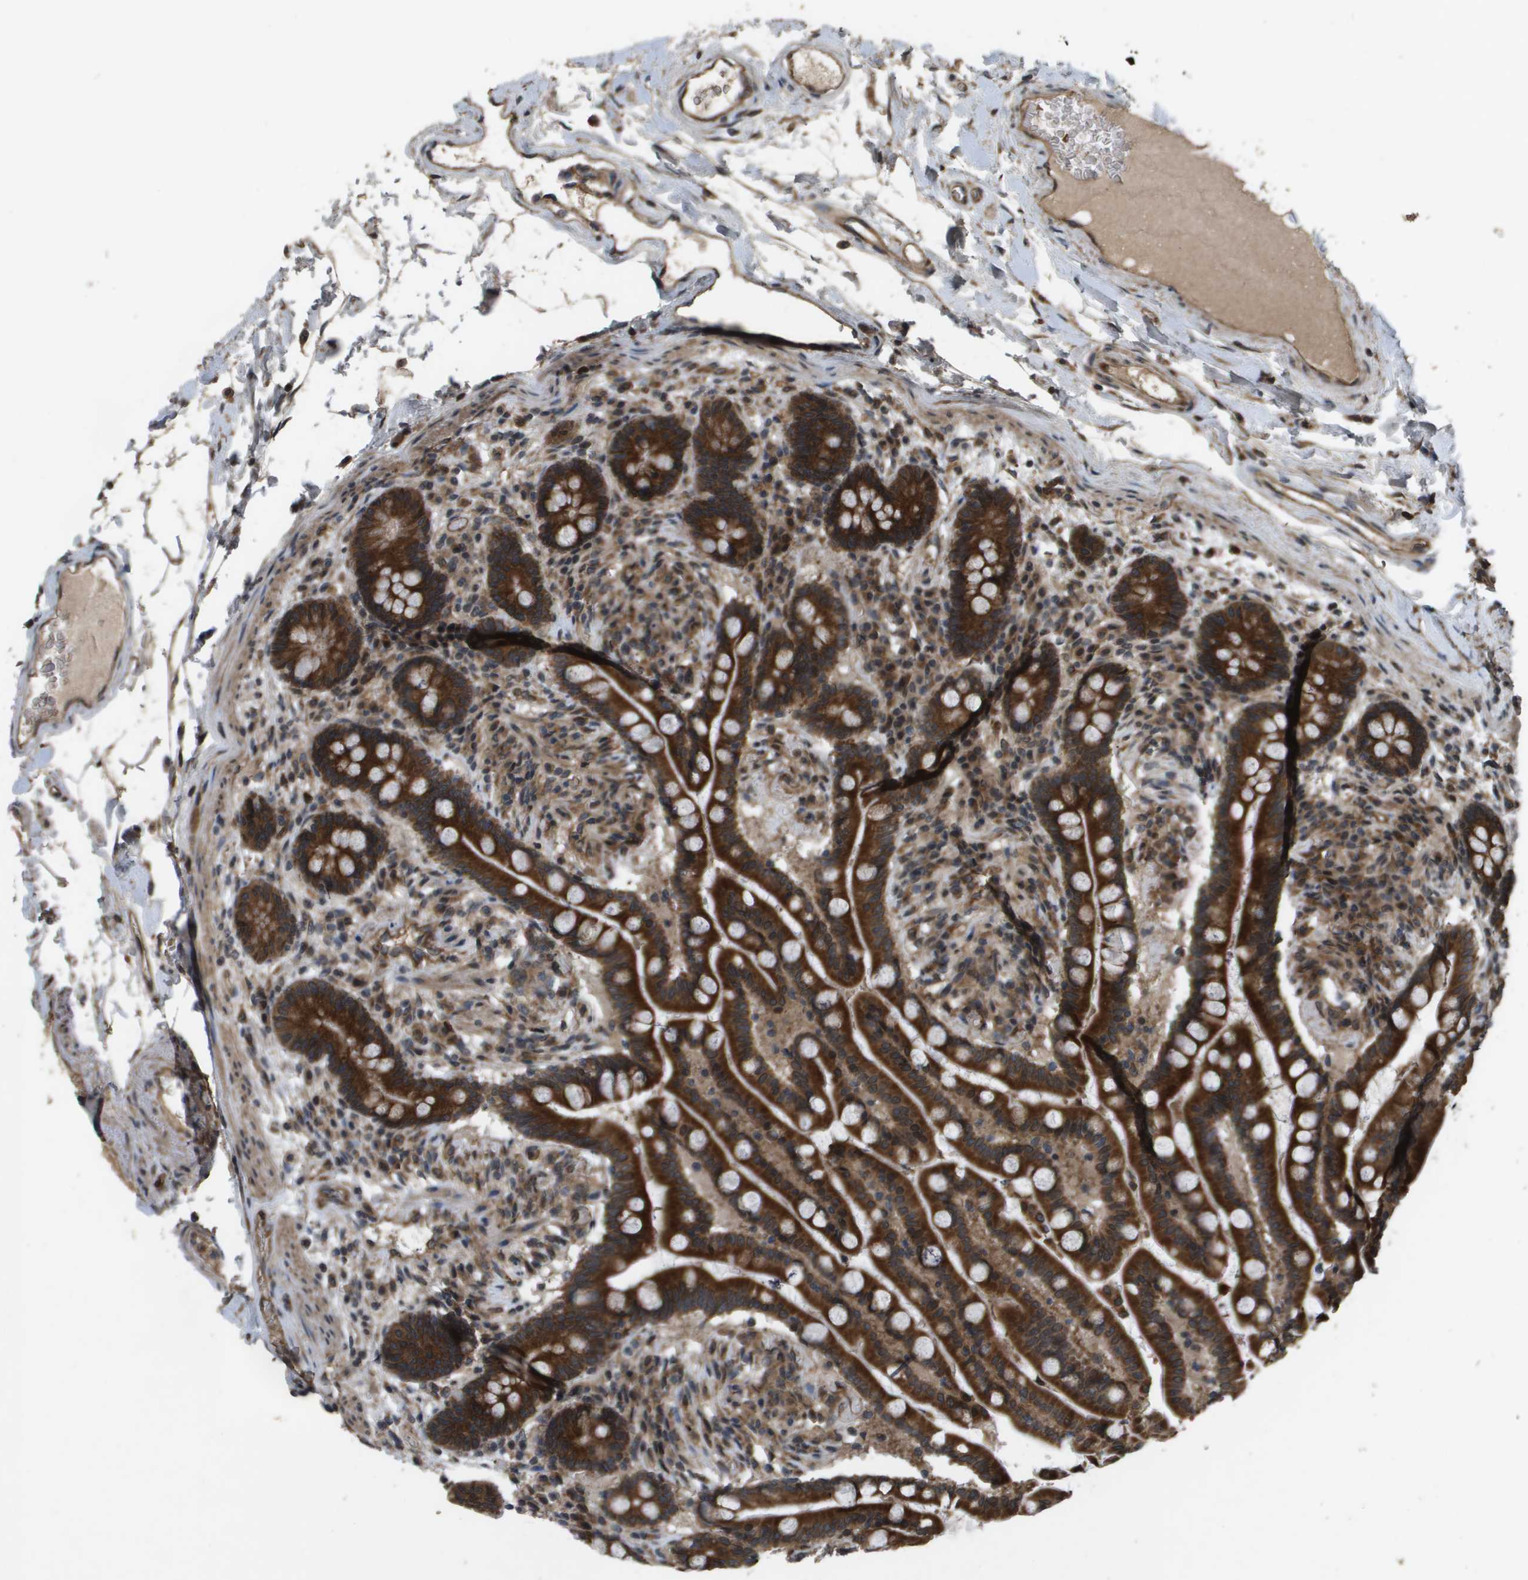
{"staining": {"intensity": "moderate", "quantity": ">75%", "location": "cytoplasmic/membranous"}, "tissue": "colon", "cell_type": "Endothelial cells", "image_type": "normal", "snomed": [{"axis": "morphology", "description": "Normal tissue, NOS"}, {"axis": "topography", "description": "Colon"}], "caption": "DAB immunohistochemical staining of benign colon reveals moderate cytoplasmic/membranous protein expression in approximately >75% of endothelial cells.", "gene": "SPTLC1", "patient": {"sex": "male", "age": 73}}